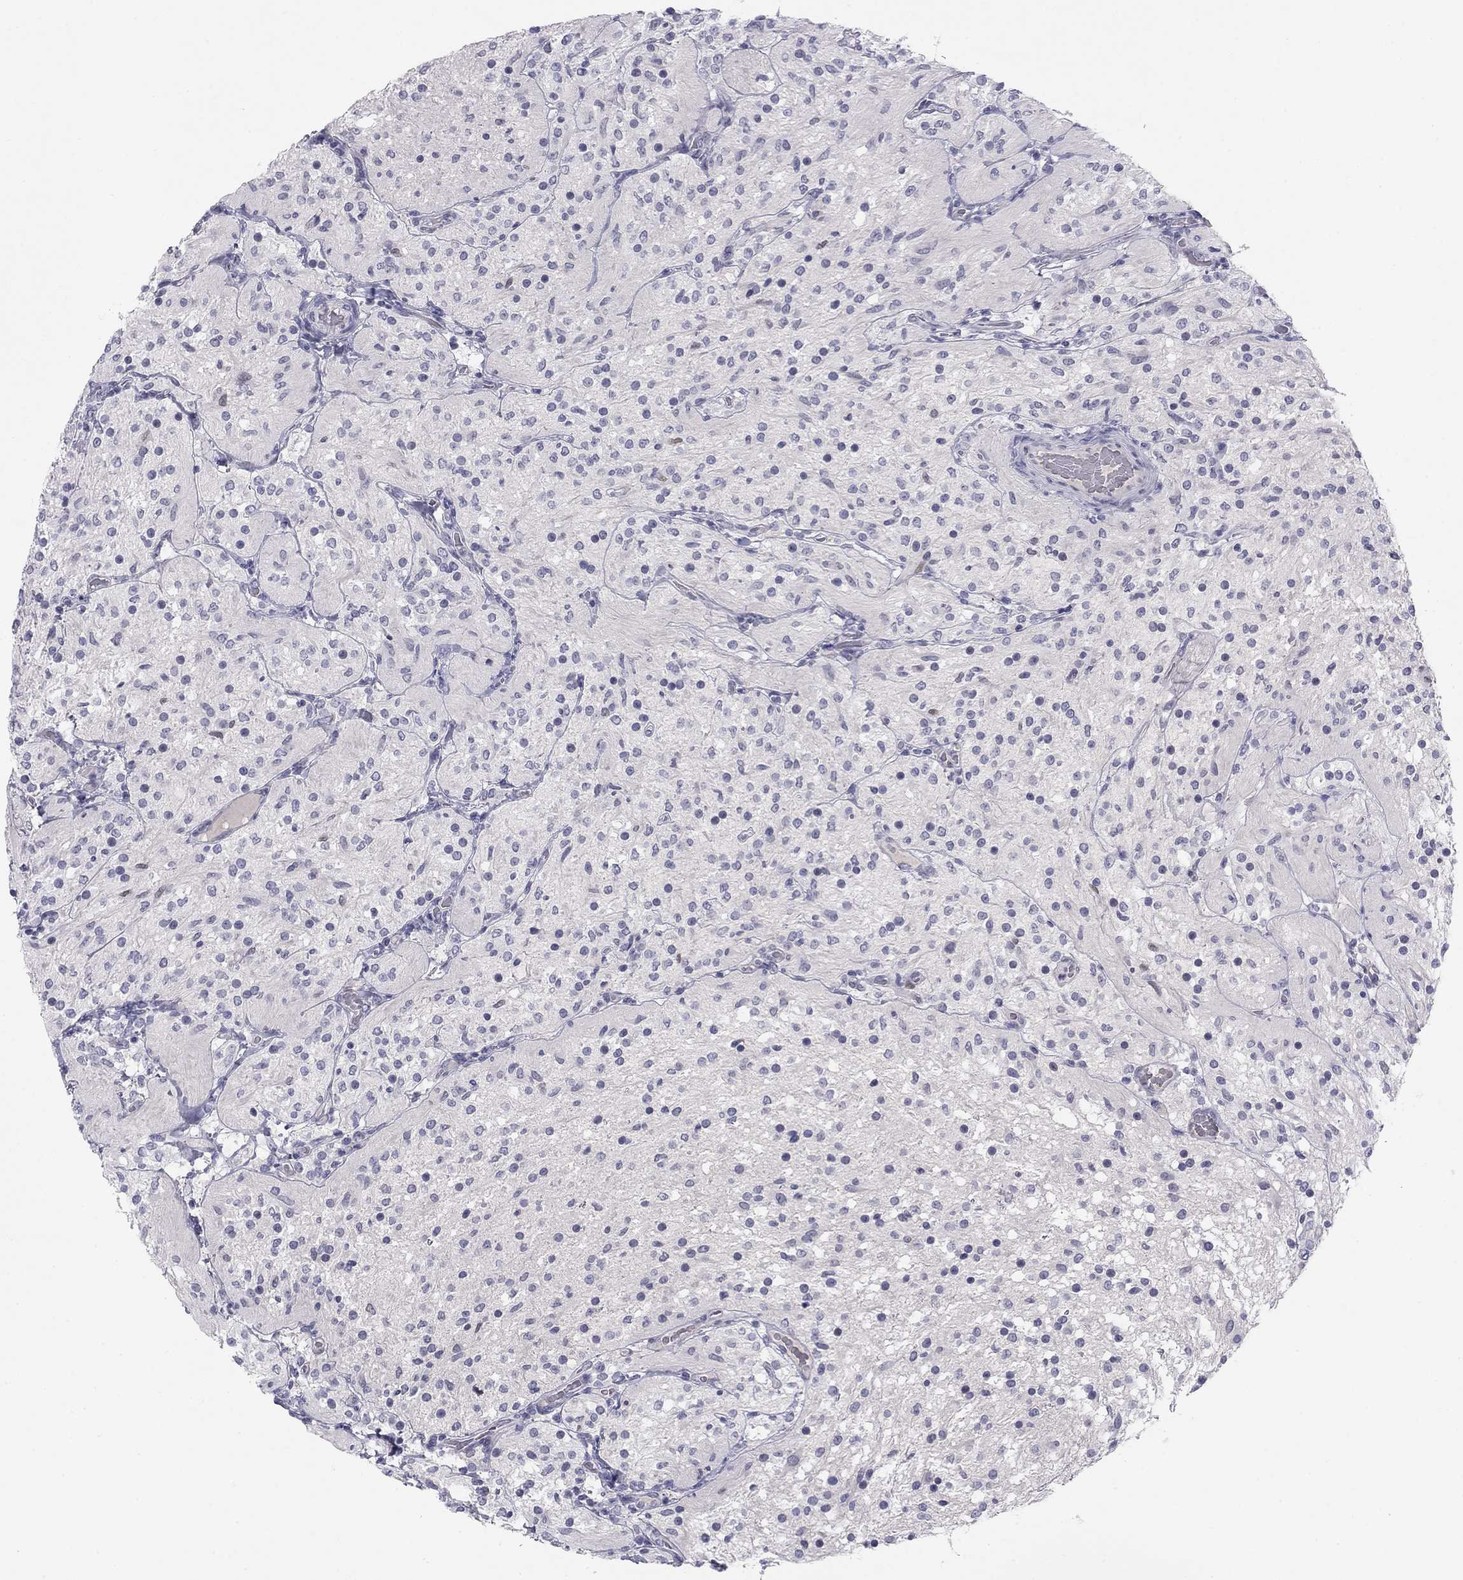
{"staining": {"intensity": "negative", "quantity": "none", "location": "none"}, "tissue": "glioma", "cell_type": "Tumor cells", "image_type": "cancer", "snomed": [{"axis": "morphology", "description": "Glioma, malignant, Low grade"}, {"axis": "topography", "description": "Brain"}], "caption": "Immunohistochemistry micrograph of neoplastic tissue: malignant glioma (low-grade) stained with DAB (3,3'-diaminobenzidine) demonstrates no significant protein positivity in tumor cells.", "gene": "TFAP2B", "patient": {"sex": "male", "age": 3}}